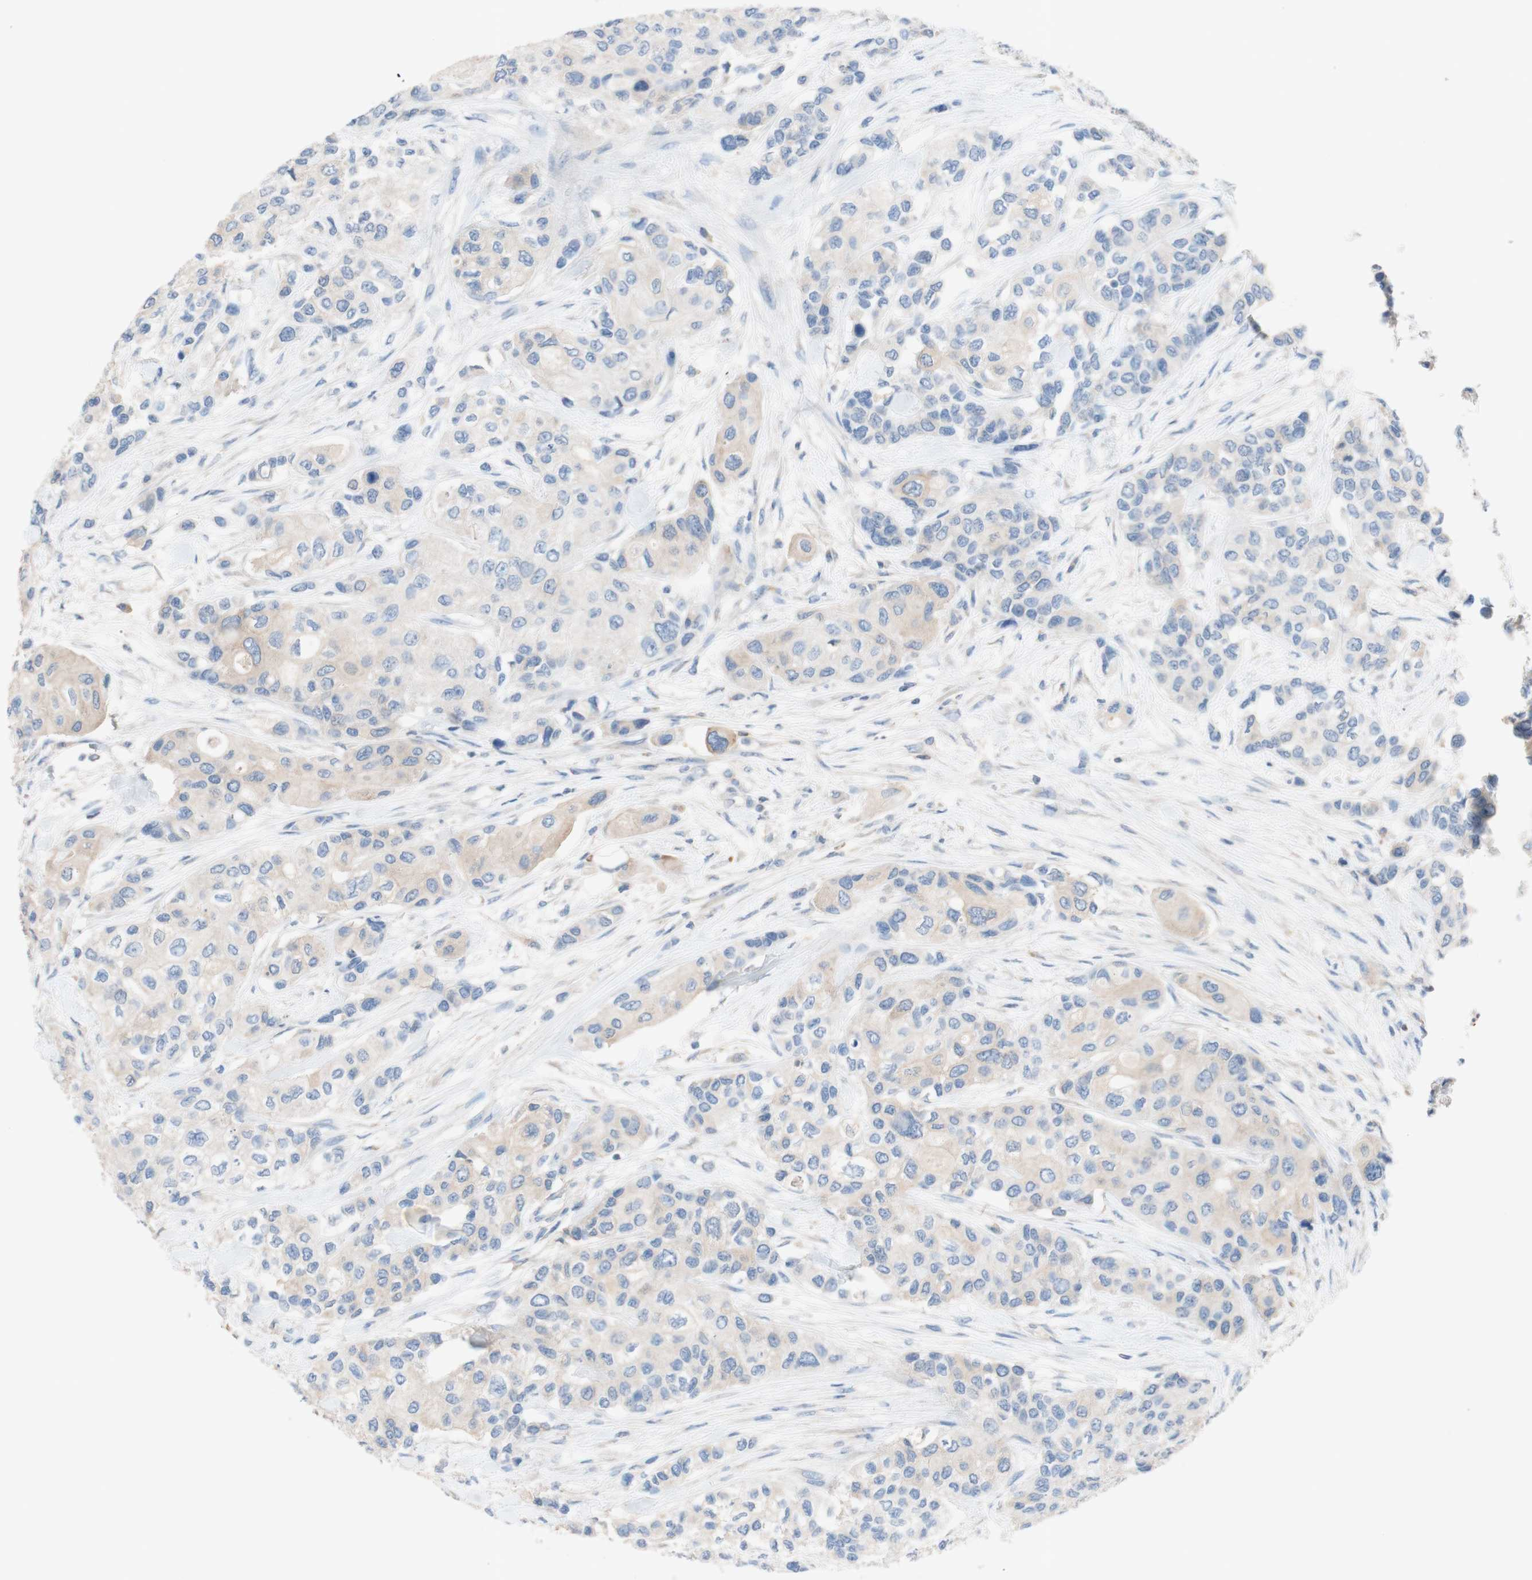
{"staining": {"intensity": "weak", "quantity": ">75%", "location": "cytoplasmic/membranous"}, "tissue": "urothelial cancer", "cell_type": "Tumor cells", "image_type": "cancer", "snomed": [{"axis": "morphology", "description": "Urothelial carcinoma, High grade"}, {"axis": "topography", "description": "Urinary bladder"}], "caption": "The immunohistochemical stain shows weak cytoplasmic/membranous positivity in tumor cells of high-grade urothelial carcinoma tissue.", "gene": "PACSIN1", "patient": {"sex": "female", "age": 56}}